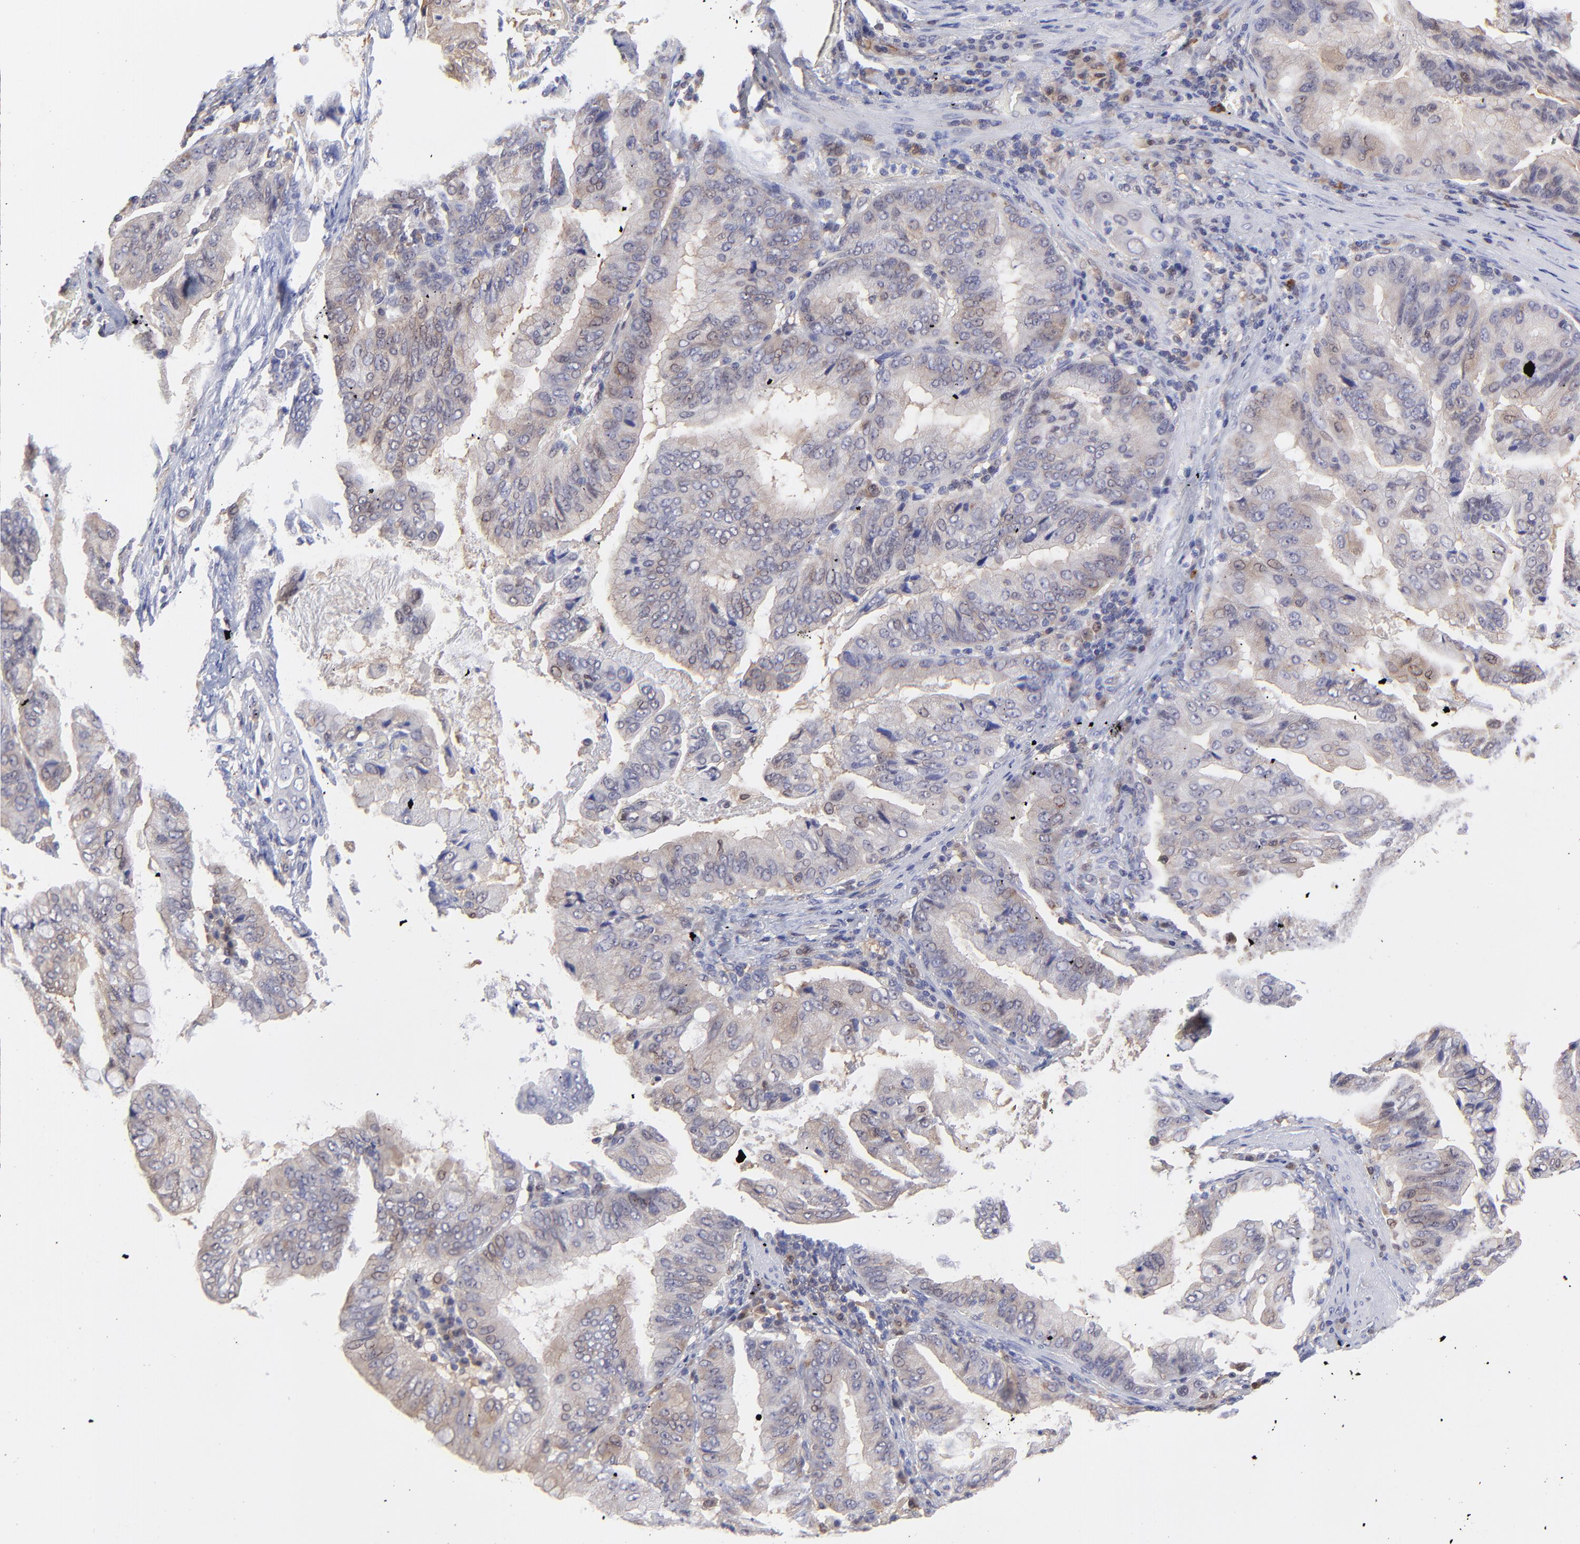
{"staining": {"intensity": "weak", "quantity": ">75%", "location": "cytoplasmic/membranous"}, "tissue": "stomach cancer", "cell_type": "Tumor cells", "image_type": "cancer", "snomed": [{"axis": "morphology", "description": "Adenocarcinoma, NOS"}, {"axis": "topography", "description": "Stomach, upper"}], "caption": "DAB (3,3'-diaminobenzidine) immunohistochemical staining of stomach cancer displays weak cytoplasmic/membranous protein positivity in approximately >75% of tumor cells. The staining was performed using DAB (3,3'-diaminobenzidine), with brown indicating positive protein expression. Nuclei are stained blue with hematoxylin.", "gene": "HYAL1", "patient": {"sex": "male", "age": 80}}